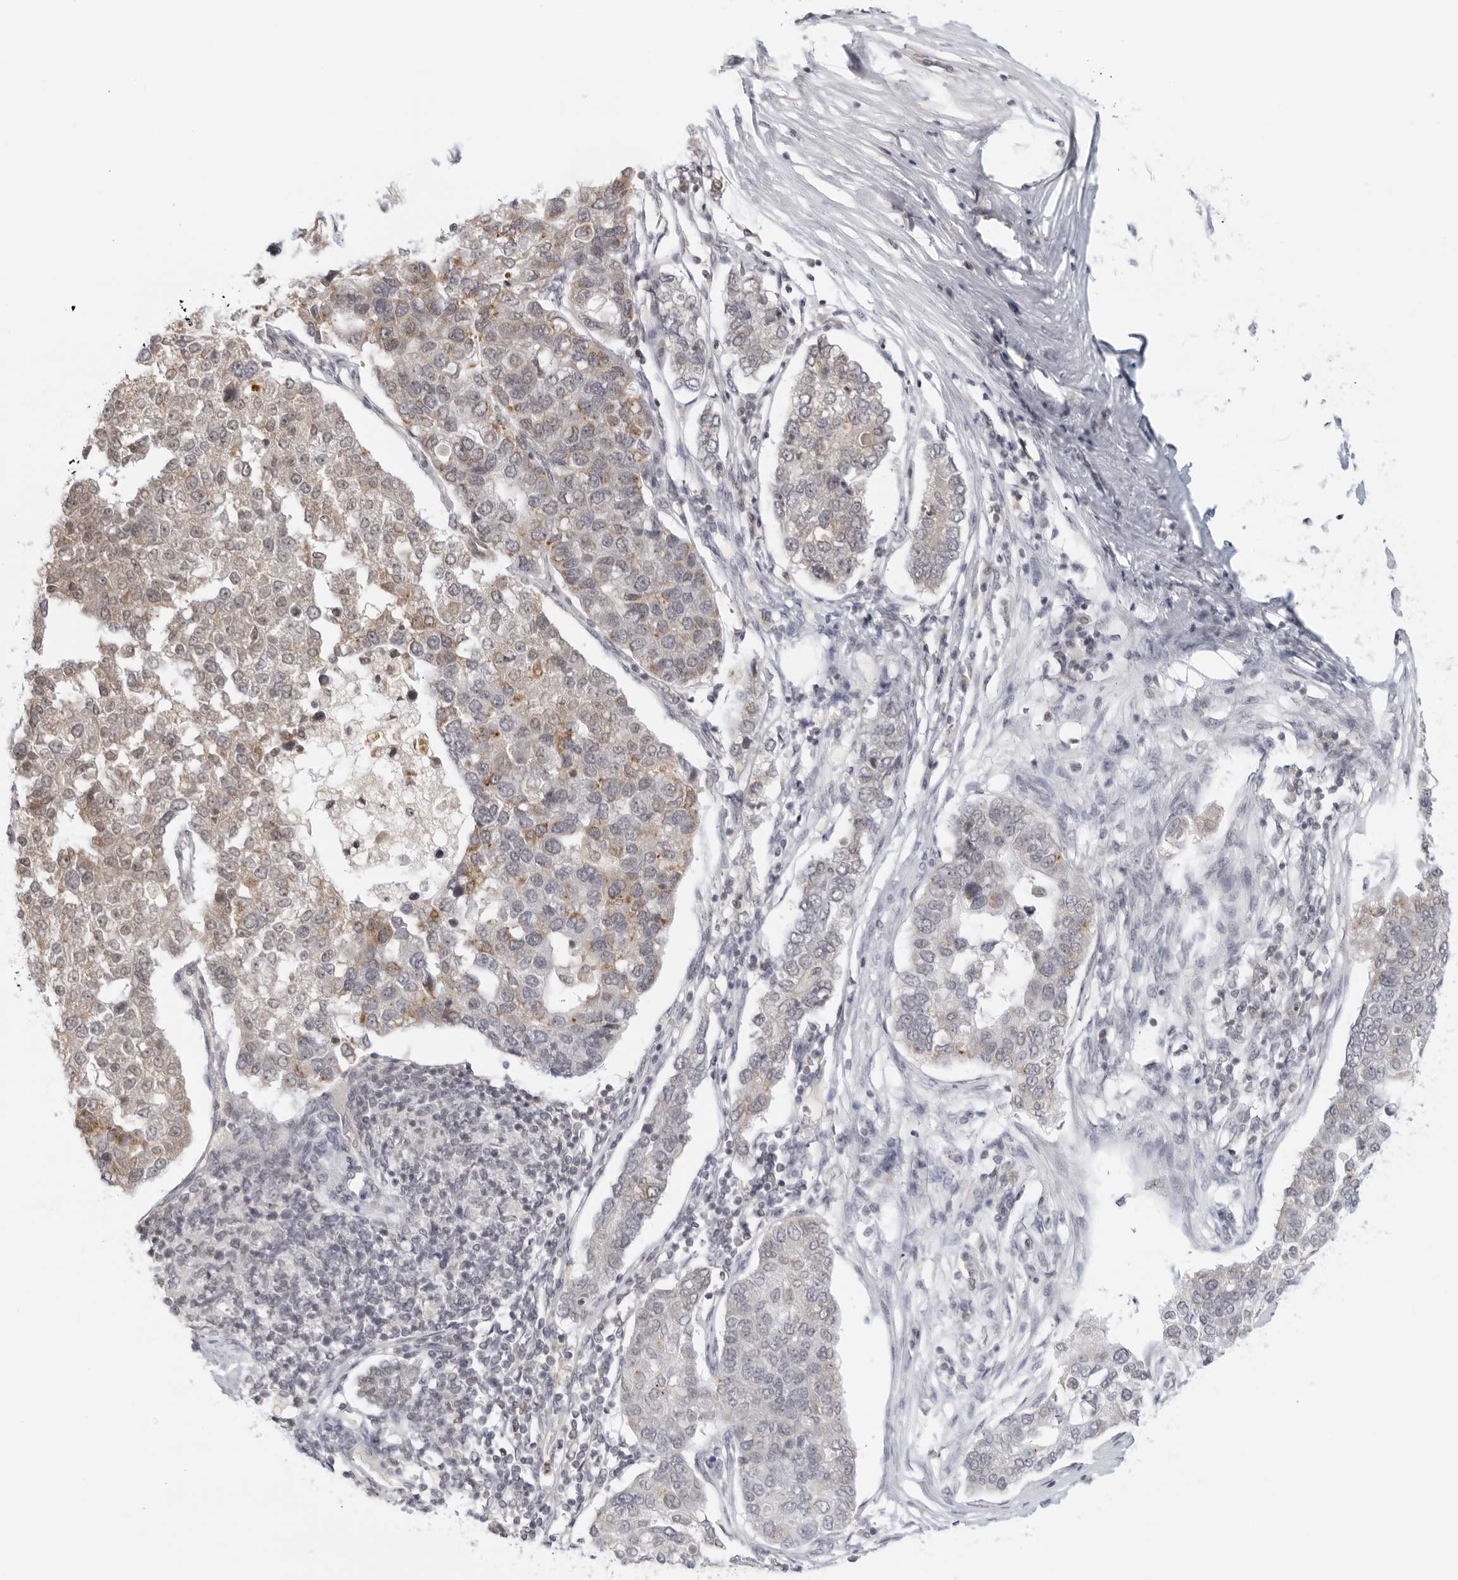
{"staining": {"intensity": "weak", "quantity": "<25%", "location": "cytoplasmic/membranous"}, "tissue": "pancreatic cancer", "cell_type": "Tumor cells", "image_type": "cancer", "snomed": [{"axis": "morphology", "description": "Adenocarcinoma, NOS"}, {"axis": "topography", "description": "Pancreas"}], "caption": "Immunohistochemical staining of human pancreatic cancer (adenocarcinoma) exhibits no significant staining in tumor cells. (DAB (3,3'-diaminobenzidine) immunohistochemistry, high magnification).", "gene": "RAB11FIP3", "patient": {"sex": "female", "age": 61}}